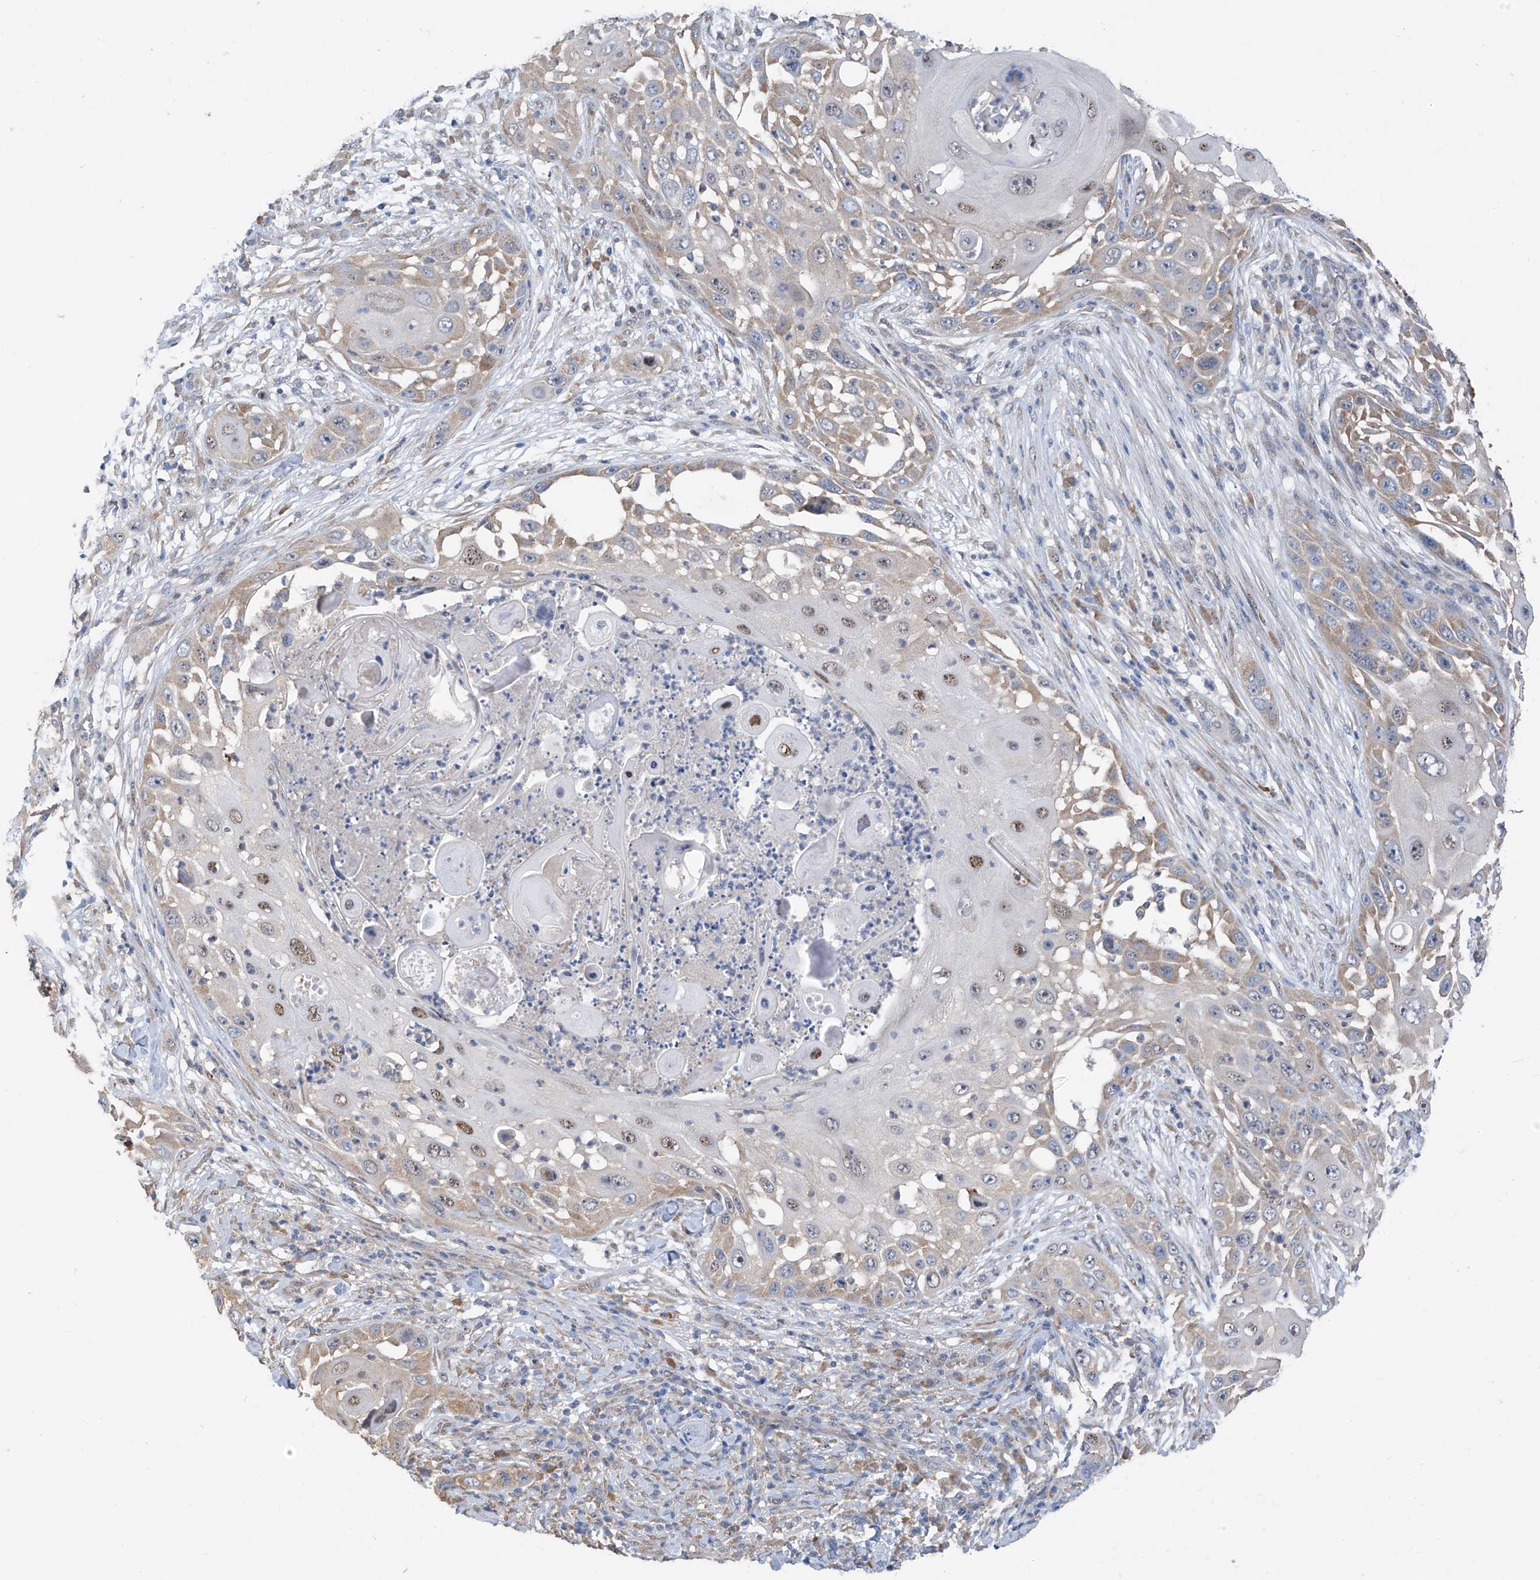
{"staining": {"intensity": "moderate", "quantity": "25%-75%", "location": "cytoplasmic/membranous,nuclear"}, "tissue": "skin cancer", "cell_type": "Tumor cells", "image_type": "cancer", "snomed": [{"axis": "morphology", "description": "Squamous cell carcinoma, NOS"}, {"axis": "topography", "description": "Skin"}], "caption": "Immunohistochemical staining of human skin cancer (squamous cell carcinoma) demonstrates moderate cytoplasmic/membranous and nuclear protein staining in about 25%-75% of tumor cells.", "gene": "RPL4", "patient": {"sex": "female", "age": 44}}